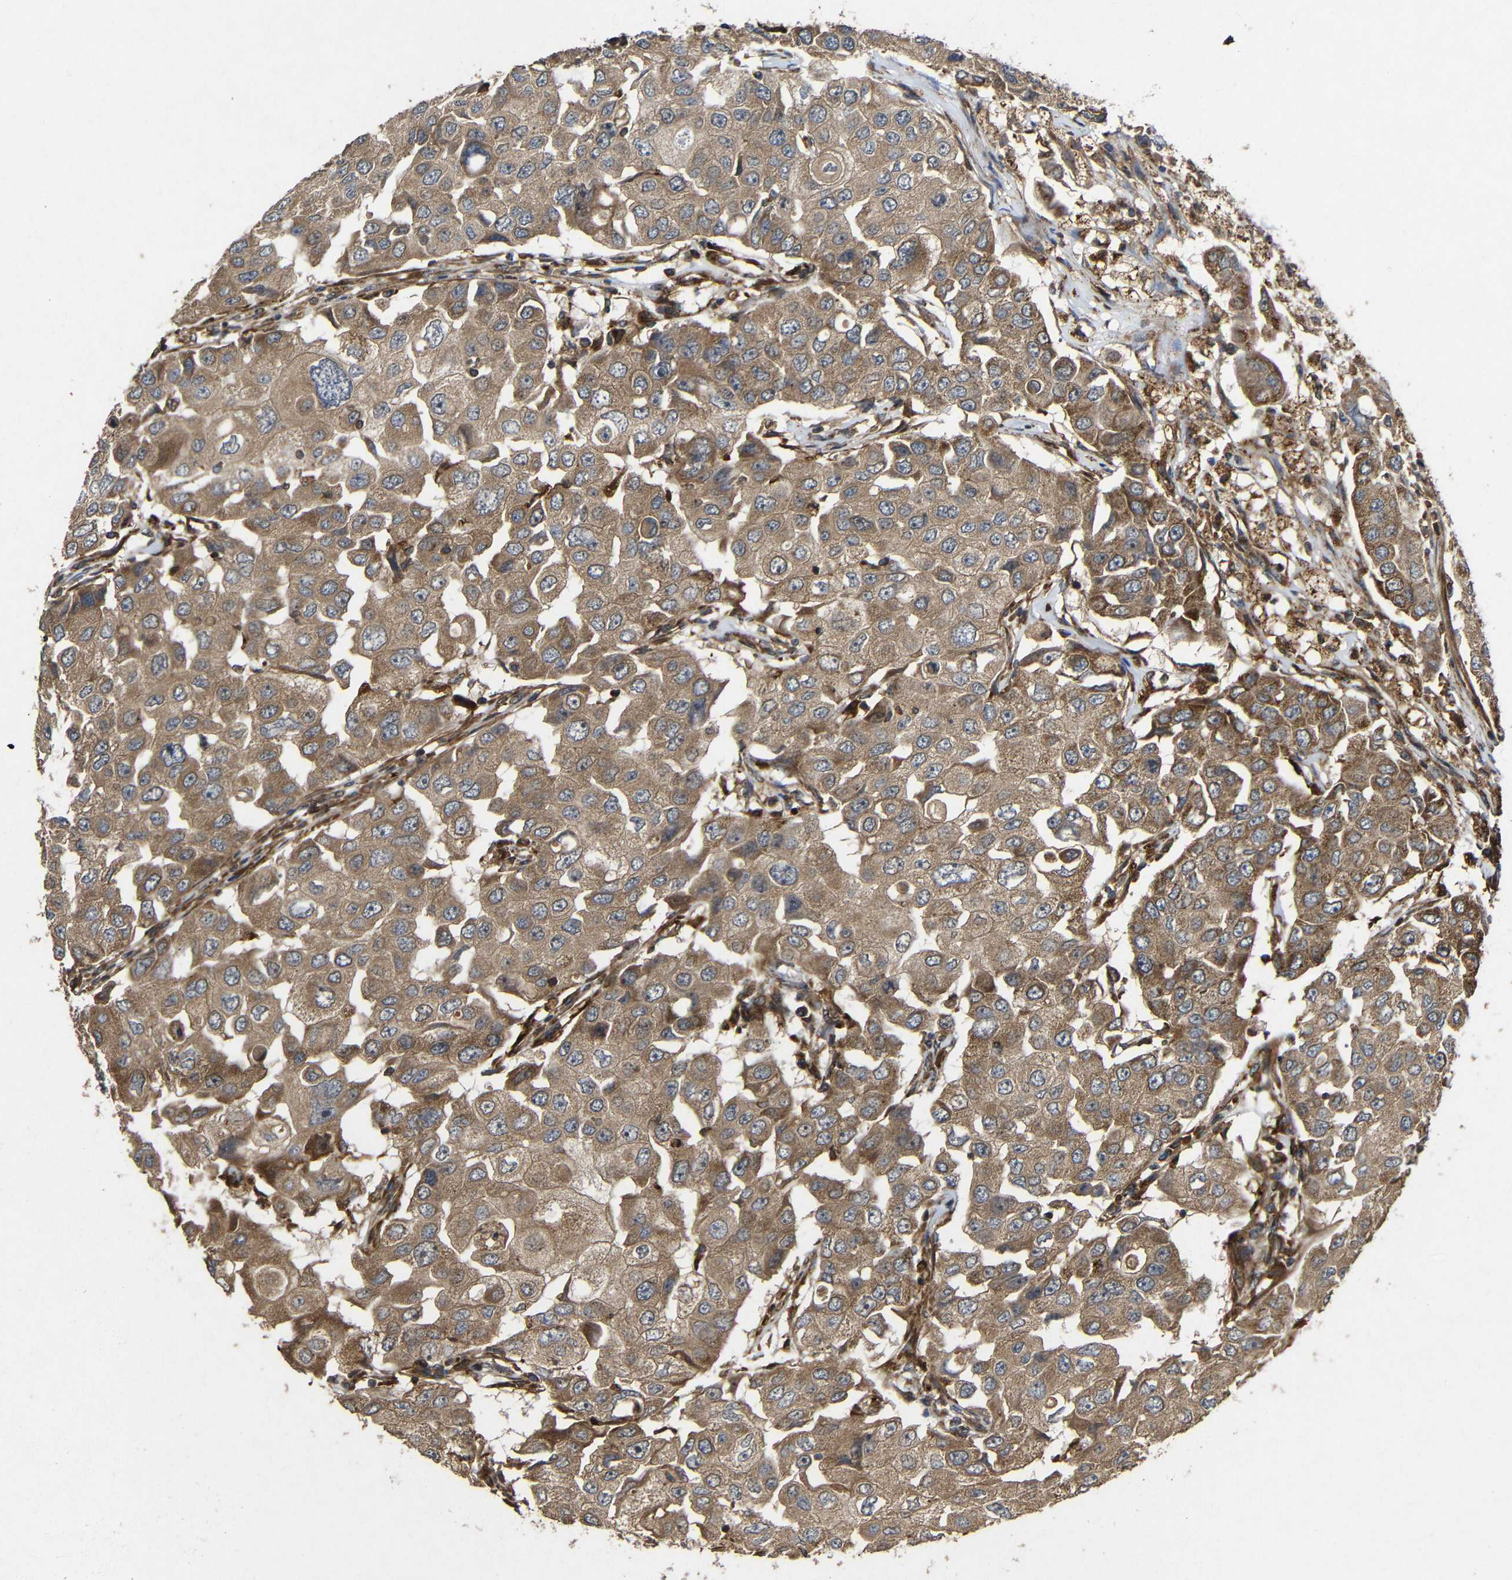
{"staining": {"intensity": "moderate", "quantity": ">75%", "location": "cytoplasmic/membranous"}, "tissue": "breast cancer", "cell_type": "Tumor cells", "image_type": "cancer", "snomed": [{"axis": "morphology", "description": "Duct carcinoma"}, {"axis": "topography", "description": "Breast"}], "caption": "Immunohistochemical staining of human breast cancer shows medium levels of moderate cytoplasmic/membranous positivity in approximately >75% of tumor cells.", "gene": "EIF2S1", "patient": {"sex": "female", "age": 27}}